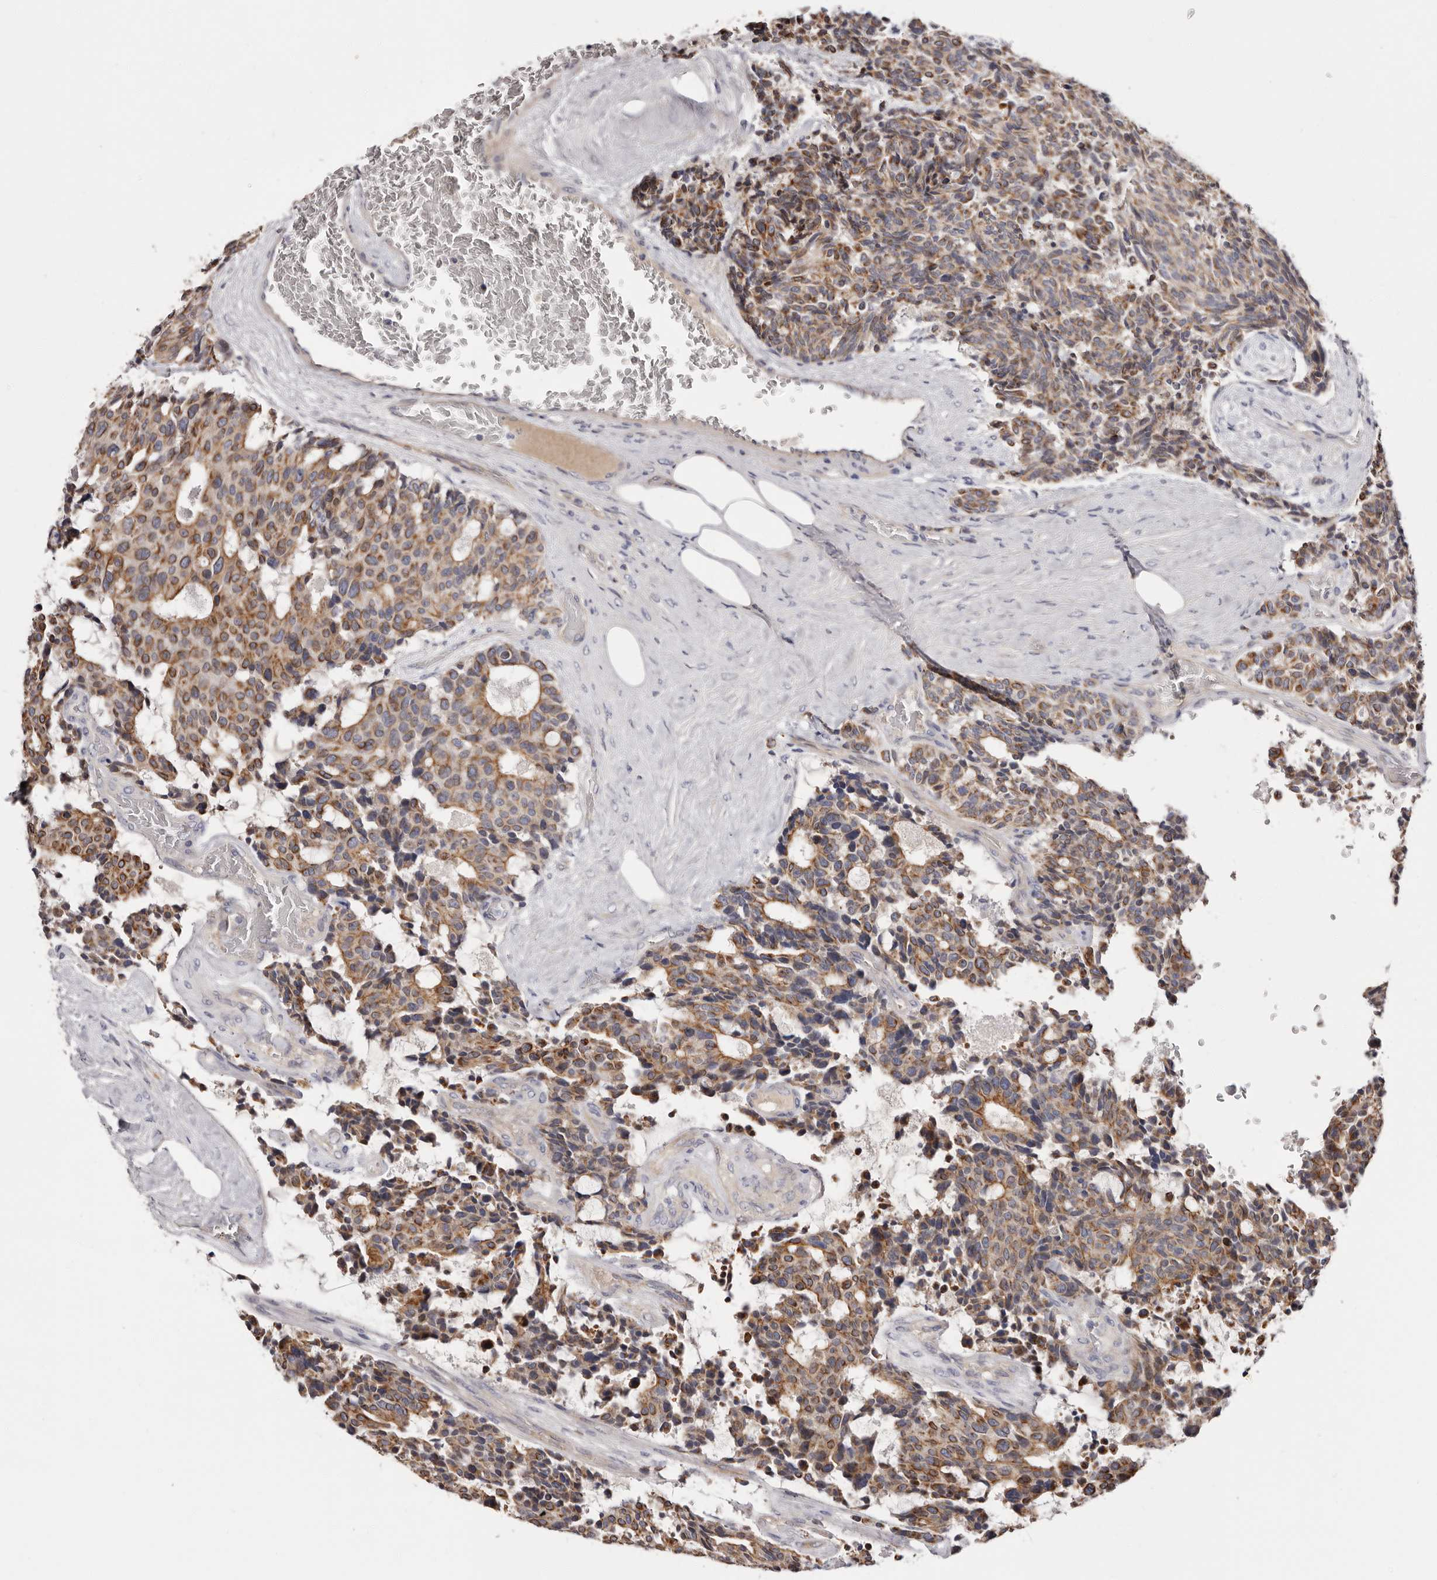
{"staining": {"intensity": "moderate", "quantity": ">75%", "location": "cytoplasmic/membranous"}, "tissue": "carcinoid", "cell_type": "Tumor cells", "image_type": "cancer", "snomed": [{"axis": "morphology", "description": "Carcinoid, malignant, NOS"}, {"axis": "topography", "description": "Pancreas"}], "caption": "A histopathology image showing moderate cytoplasmic/membranous positivity in approximately >75% of tumor cells in carcinoid, as visualized by brown immunohistochemical staining.", "gene": "STK16", "patient": {"sex": "female", "age": 54}}